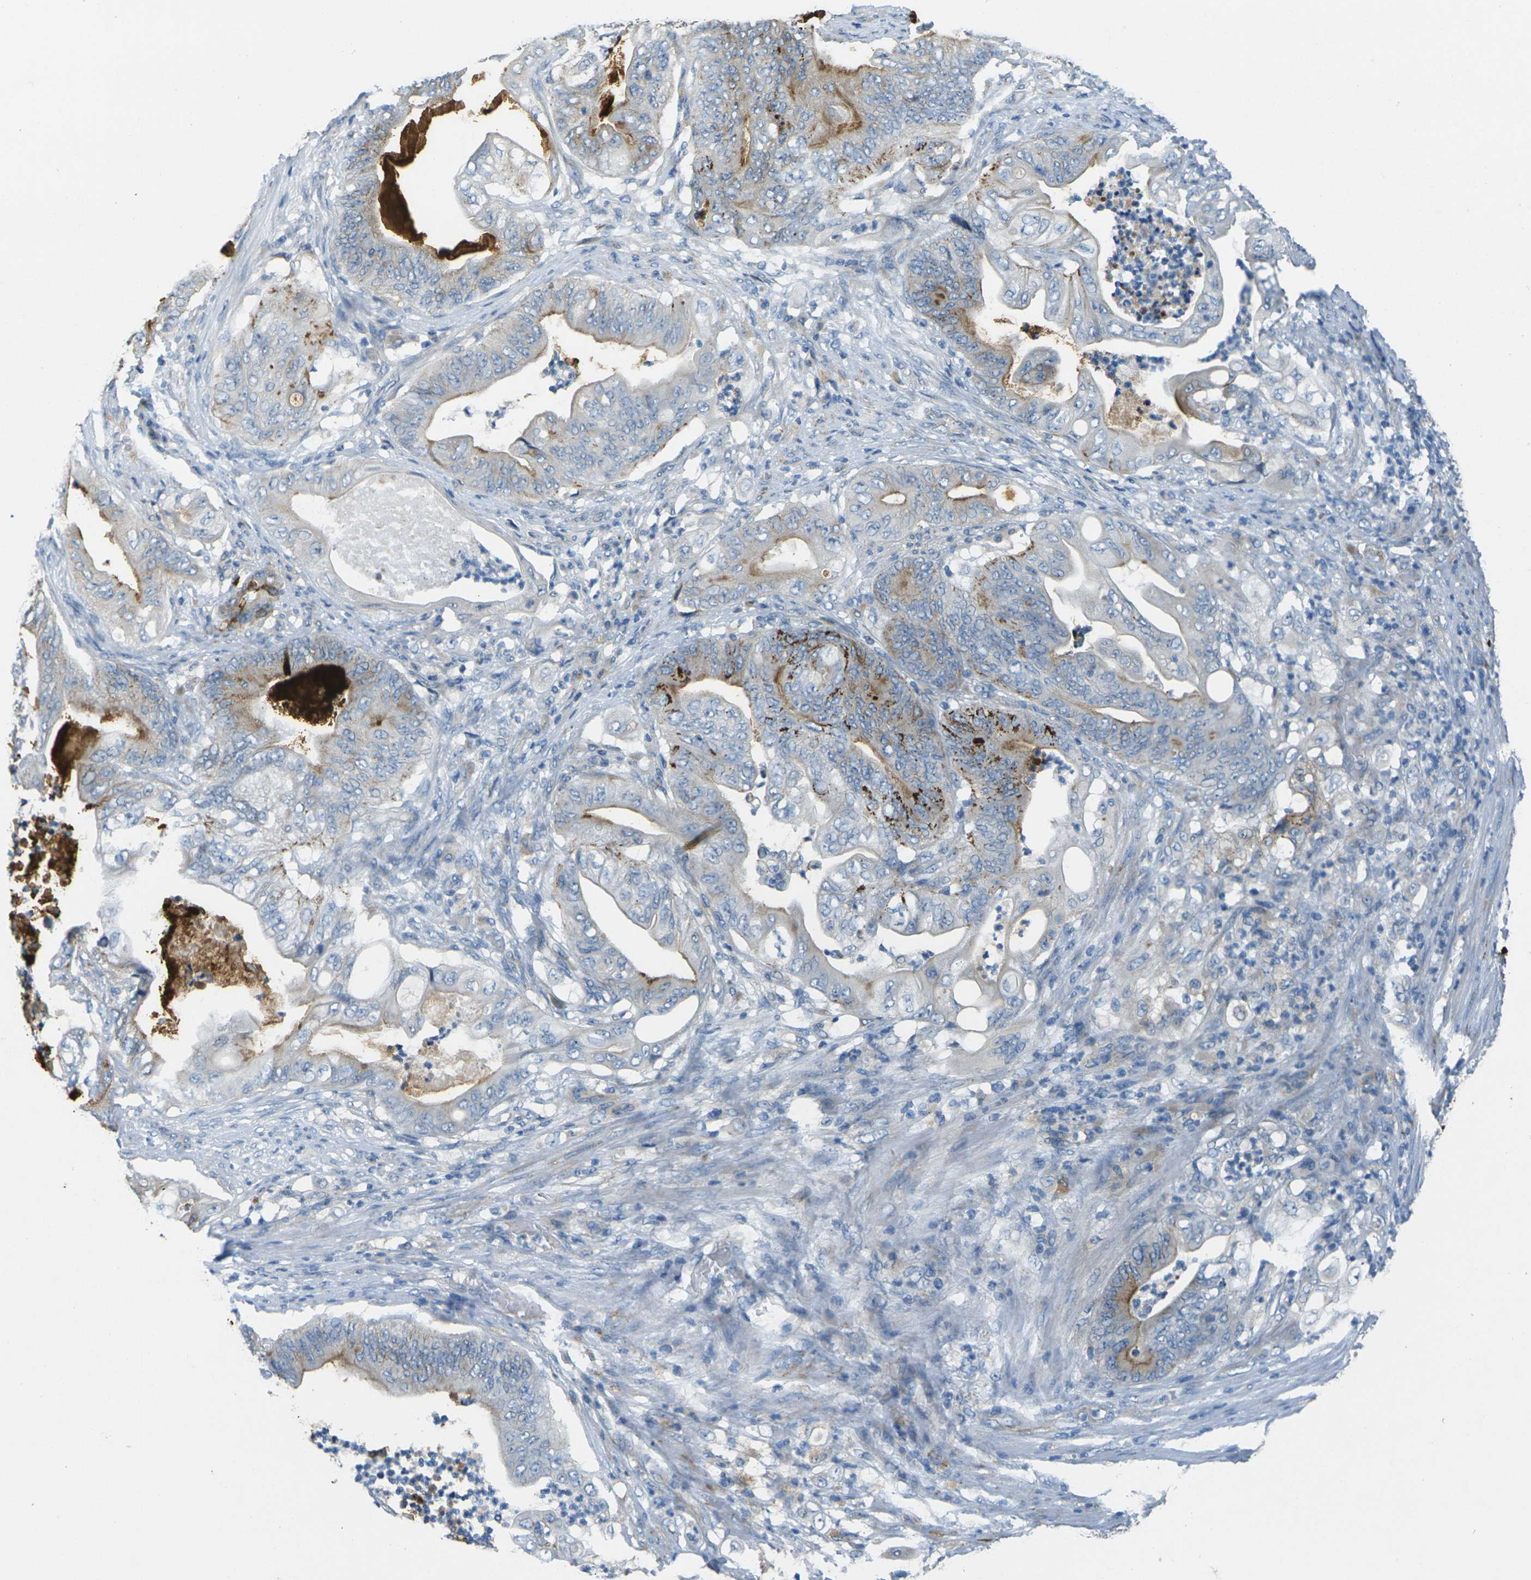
{"staining": {"intensity": "moderate", "quantity": "25%-75%", "location": "cytoplasmic/membranous"}, "tissue": "stomach cancer", "cell_type": "Tumor cells", "image_type": "cancer", "snomed": [{"axis": "morphology", "description": "Adenocarcinoma, NOS"}, {"axis": "topography", "description": "Stomach"}], "caption": "This is an image of IHC staining of stomach cancer (adenocarcinoma), which shows moderate positivity in the cytoplasmic/membranous of tumor cells.", "gene": "CYP2C8", "patient": {"sex": "female", "age": 73}}